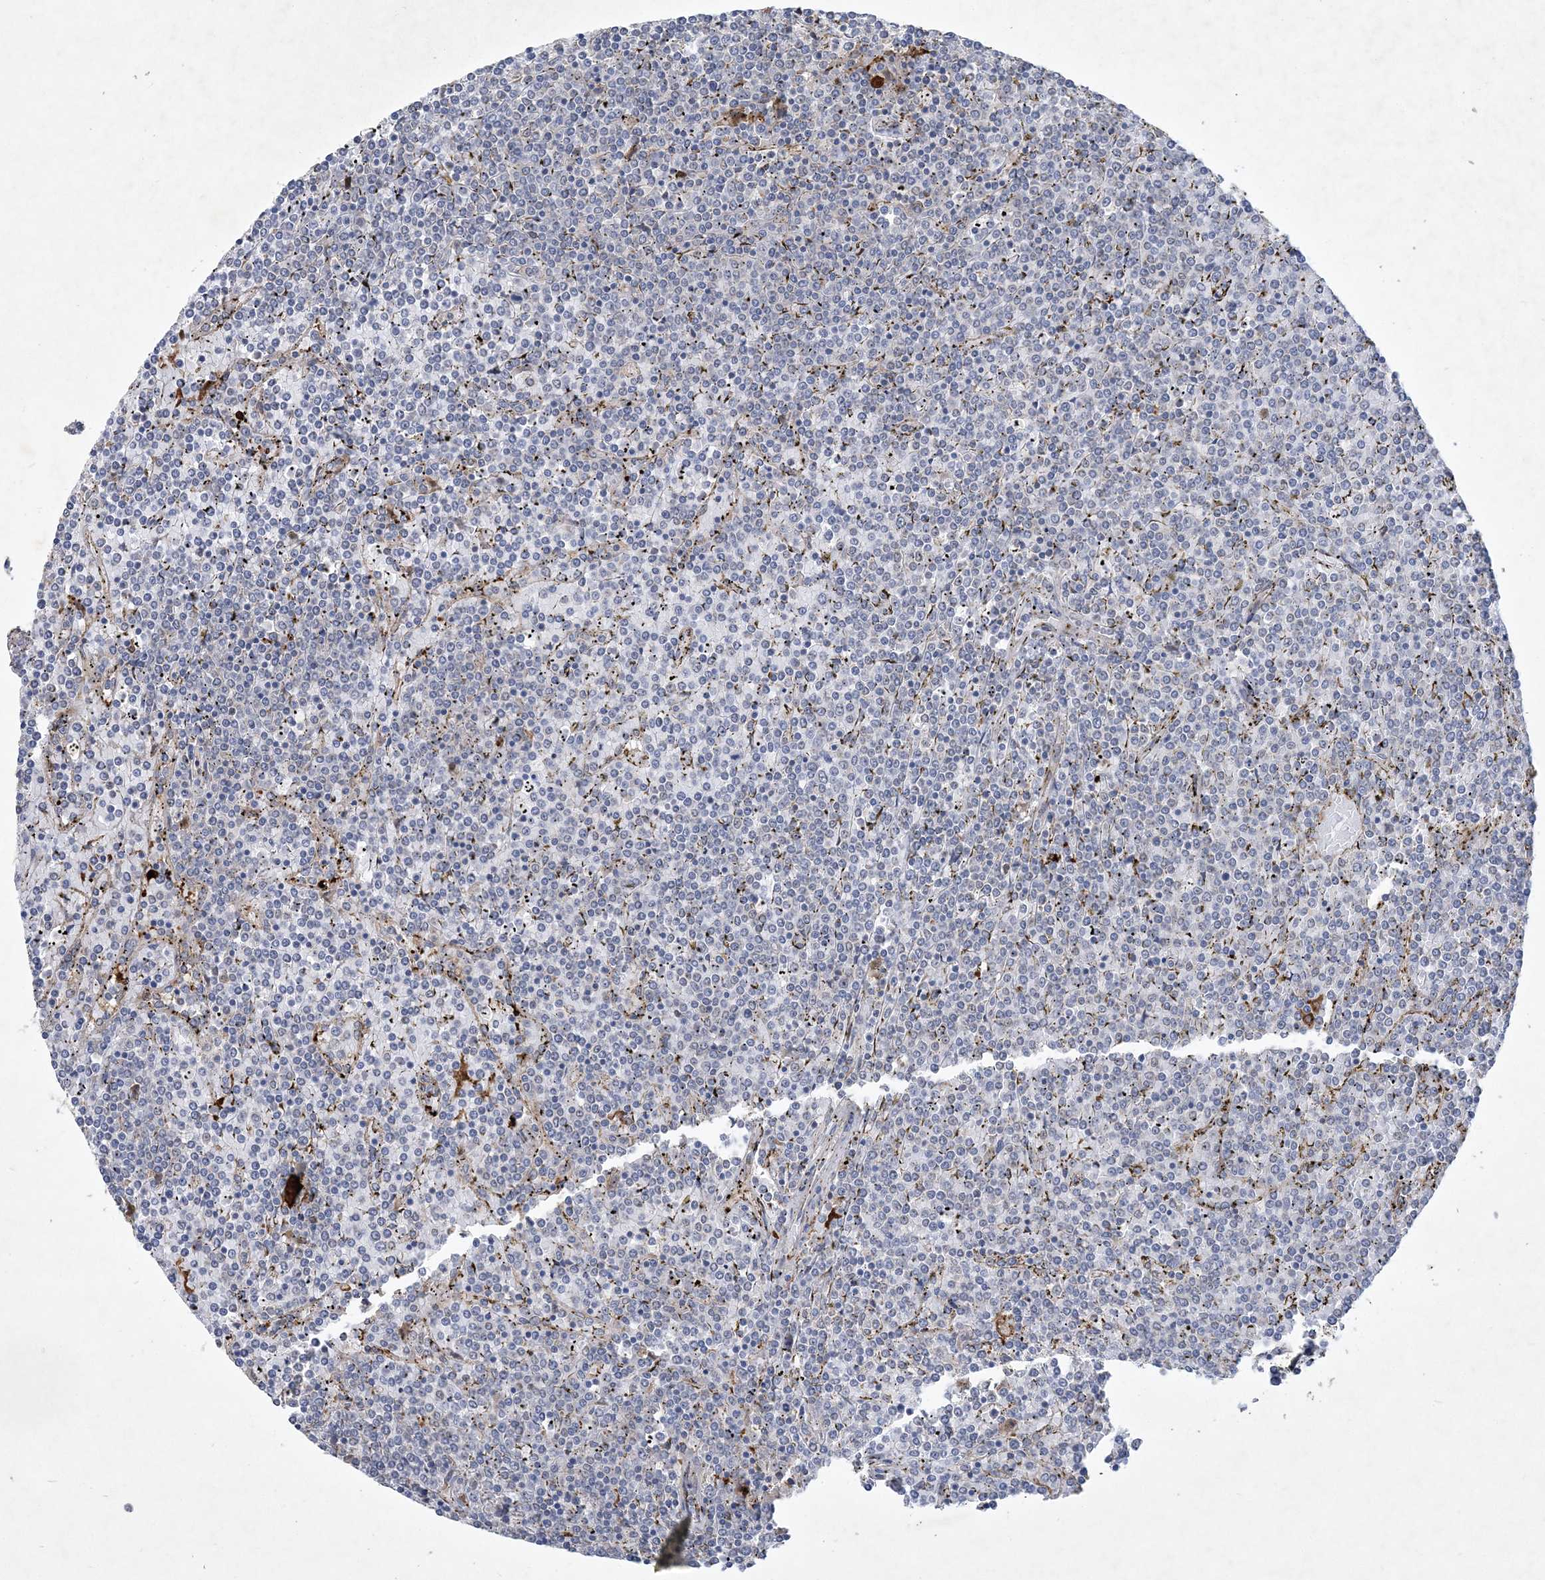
{"staining": {"intensity": "negative", "quantity": "none", "location": "none"}, "tissue": "lymphoma", "cell_type": "Tumor cells", "image_type": "cancer", "snomed": [{"axis": "morphology", "description": "Malignant lymphoma, non-Hodgkin's type, Low grade"}, {"axis": "topography", "description": "Spleen"}], "caption": "Tumor cells show no significant protein expression in lymphoma.", "gene": "FEZ2", "patient": {"sex": "female", "age": 19}}